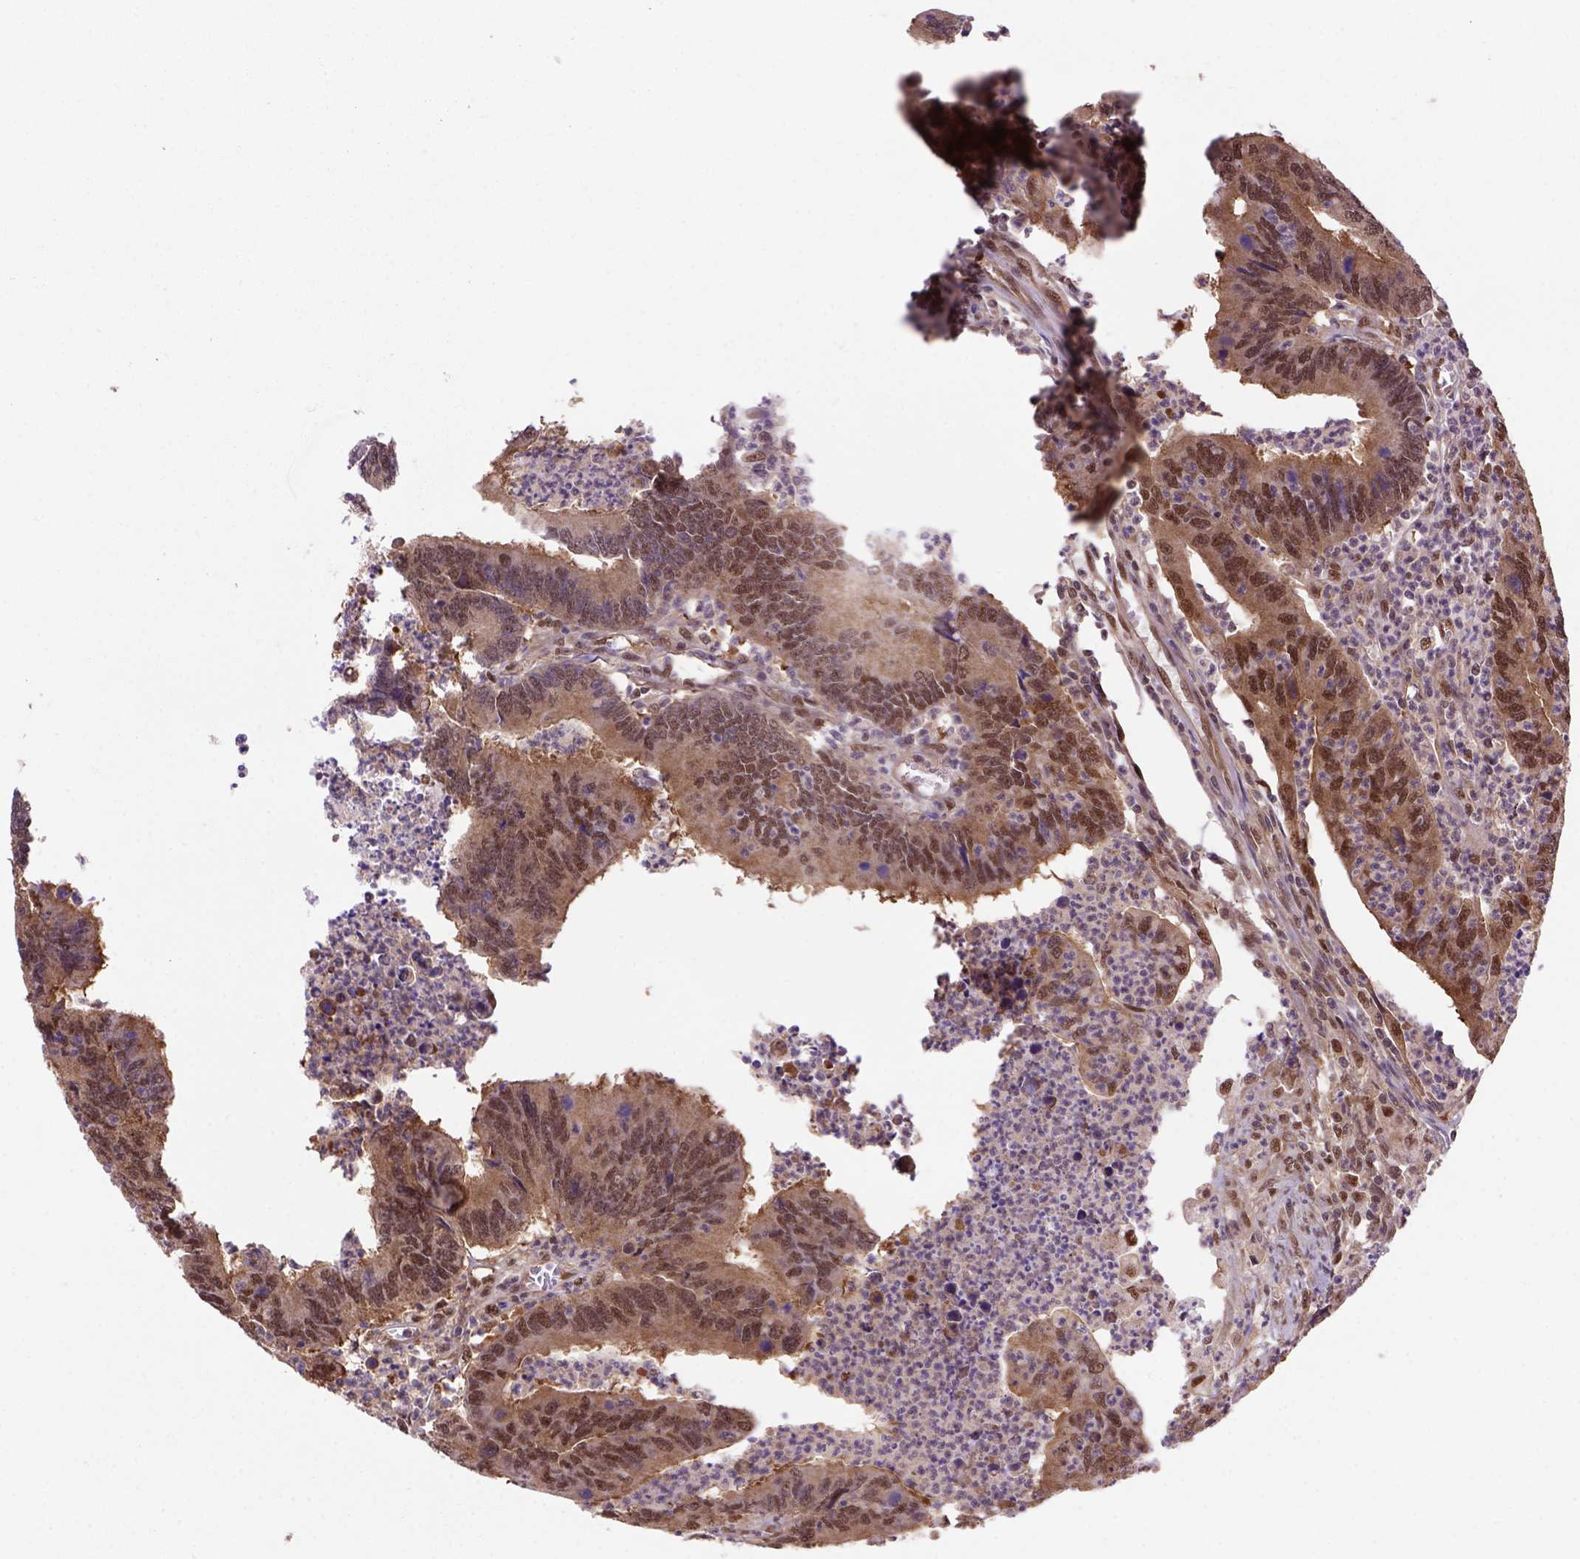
{"staining": {"intensity": "strong", "quantity": ">75%", "location": "cytoplasmic/membranous,nuclear"}, "tissue": "colorectal cancer", "cell_type": "Tumor cells", "image_type": "cancer", "snomed": [{"axis": "morphology", "description": "Adenocarcinoma, NOS"}, {"axis": "topography", "description": "Colon"}], "caption": "Human colorectal adenocarcinoma stained with a protein marker reveals strong staining in tumor cells.", "gene": "PSMC2", "patient": {"sex": "female", "age": 67}}